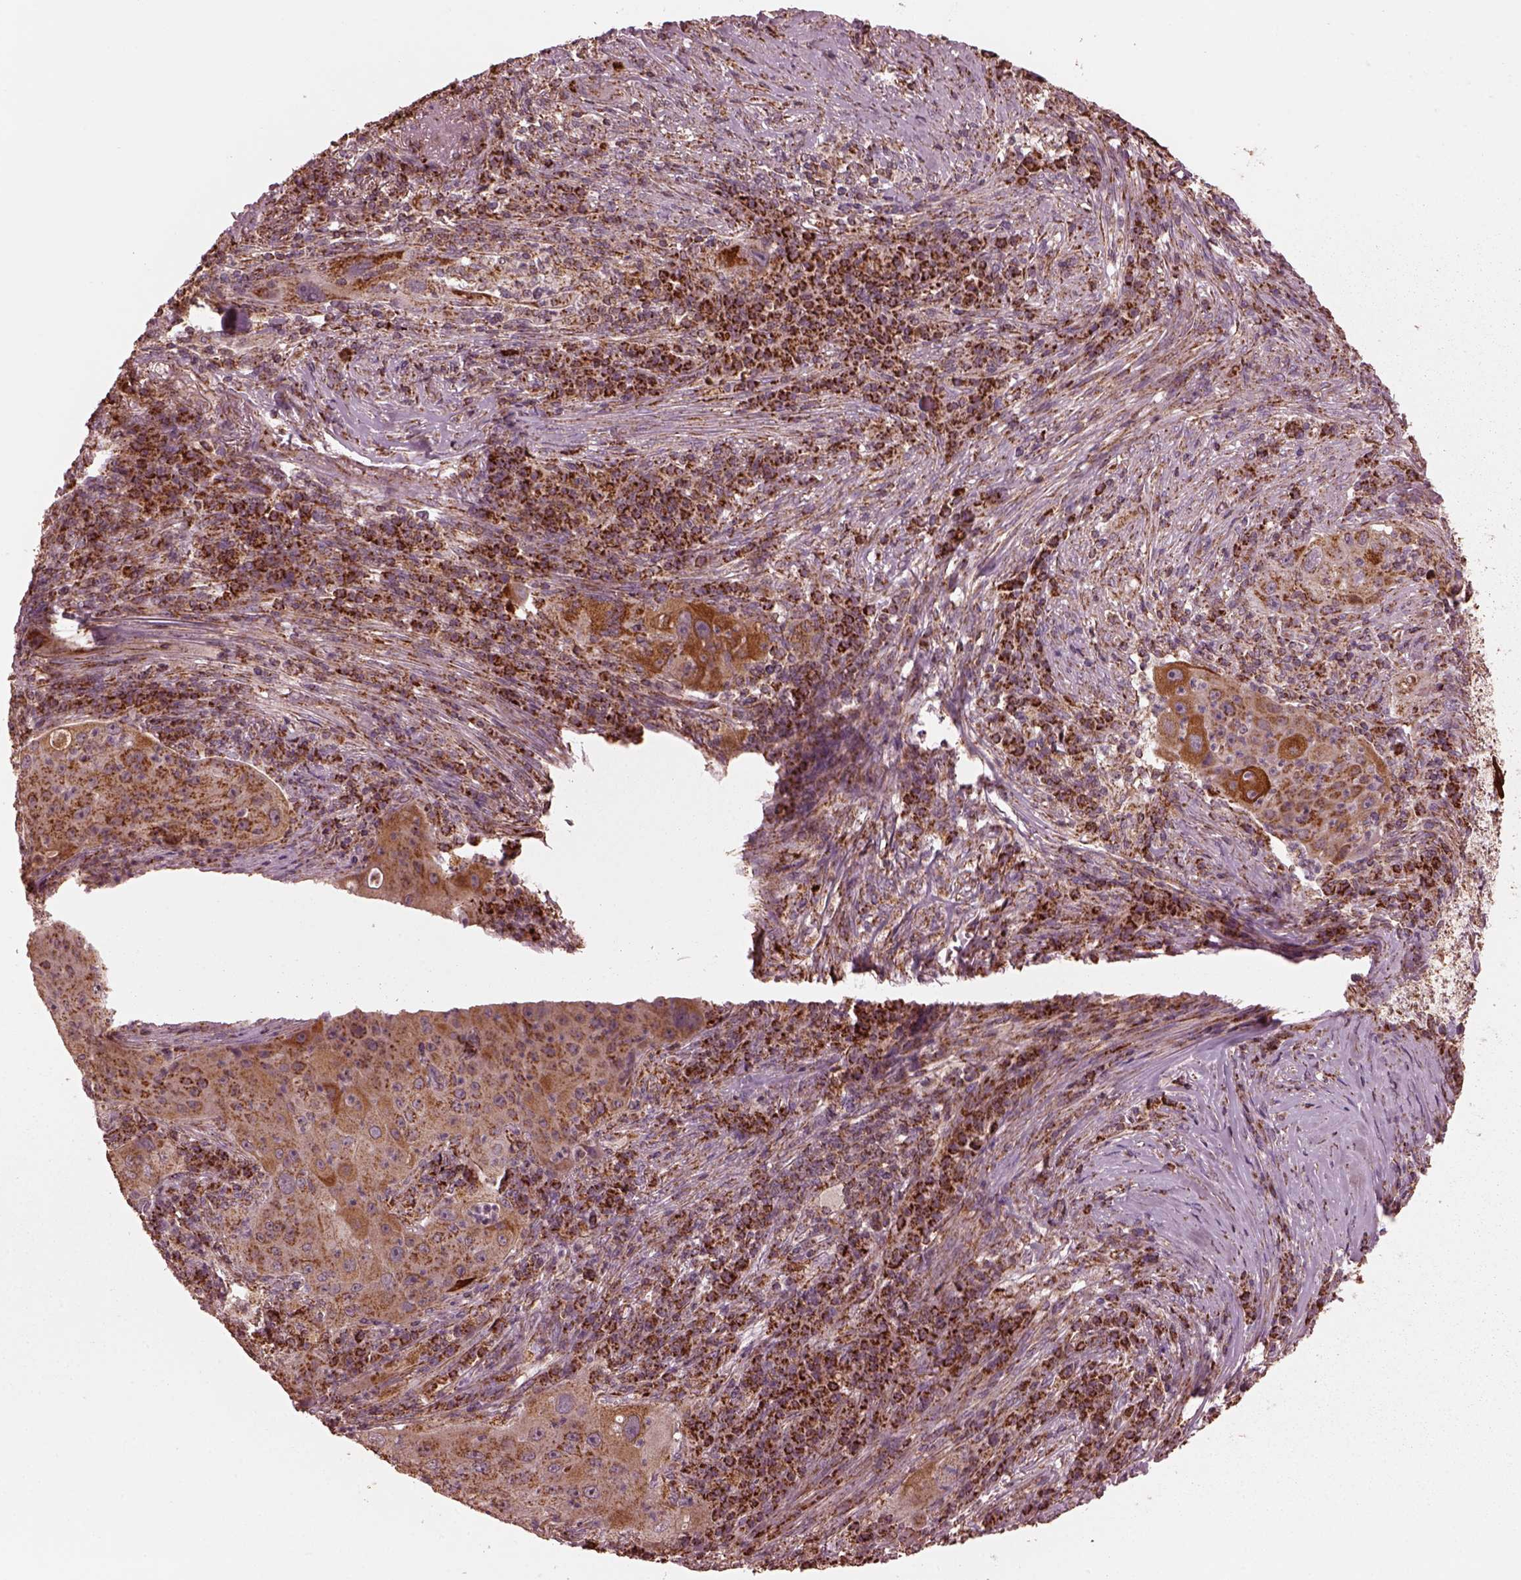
{"staining": {"intensity": "moderate", "quantity": "25%-75%", "location": "cytoplasmic/membranous"}, "tissue": "lung cancer", "cell_type": "Tumor cells", "image_type": "cancer", "snomed": [{"axis": "morphology", "description": "Squamous cell carcinoma, NOS"}, {"axis": "topography", "description": "Lung"}], "caption": "Protein staining of squamous cell carcinoma (lung) tissue displays moderate cytoplasmic/membranous positivity in approximately 25%-75% of tumor cells. (DAB IHC, brown staining for protein, blue staining for nuclei).", "gene": "NDUFB10", "patient": {"sex": "female", "age": 59}}